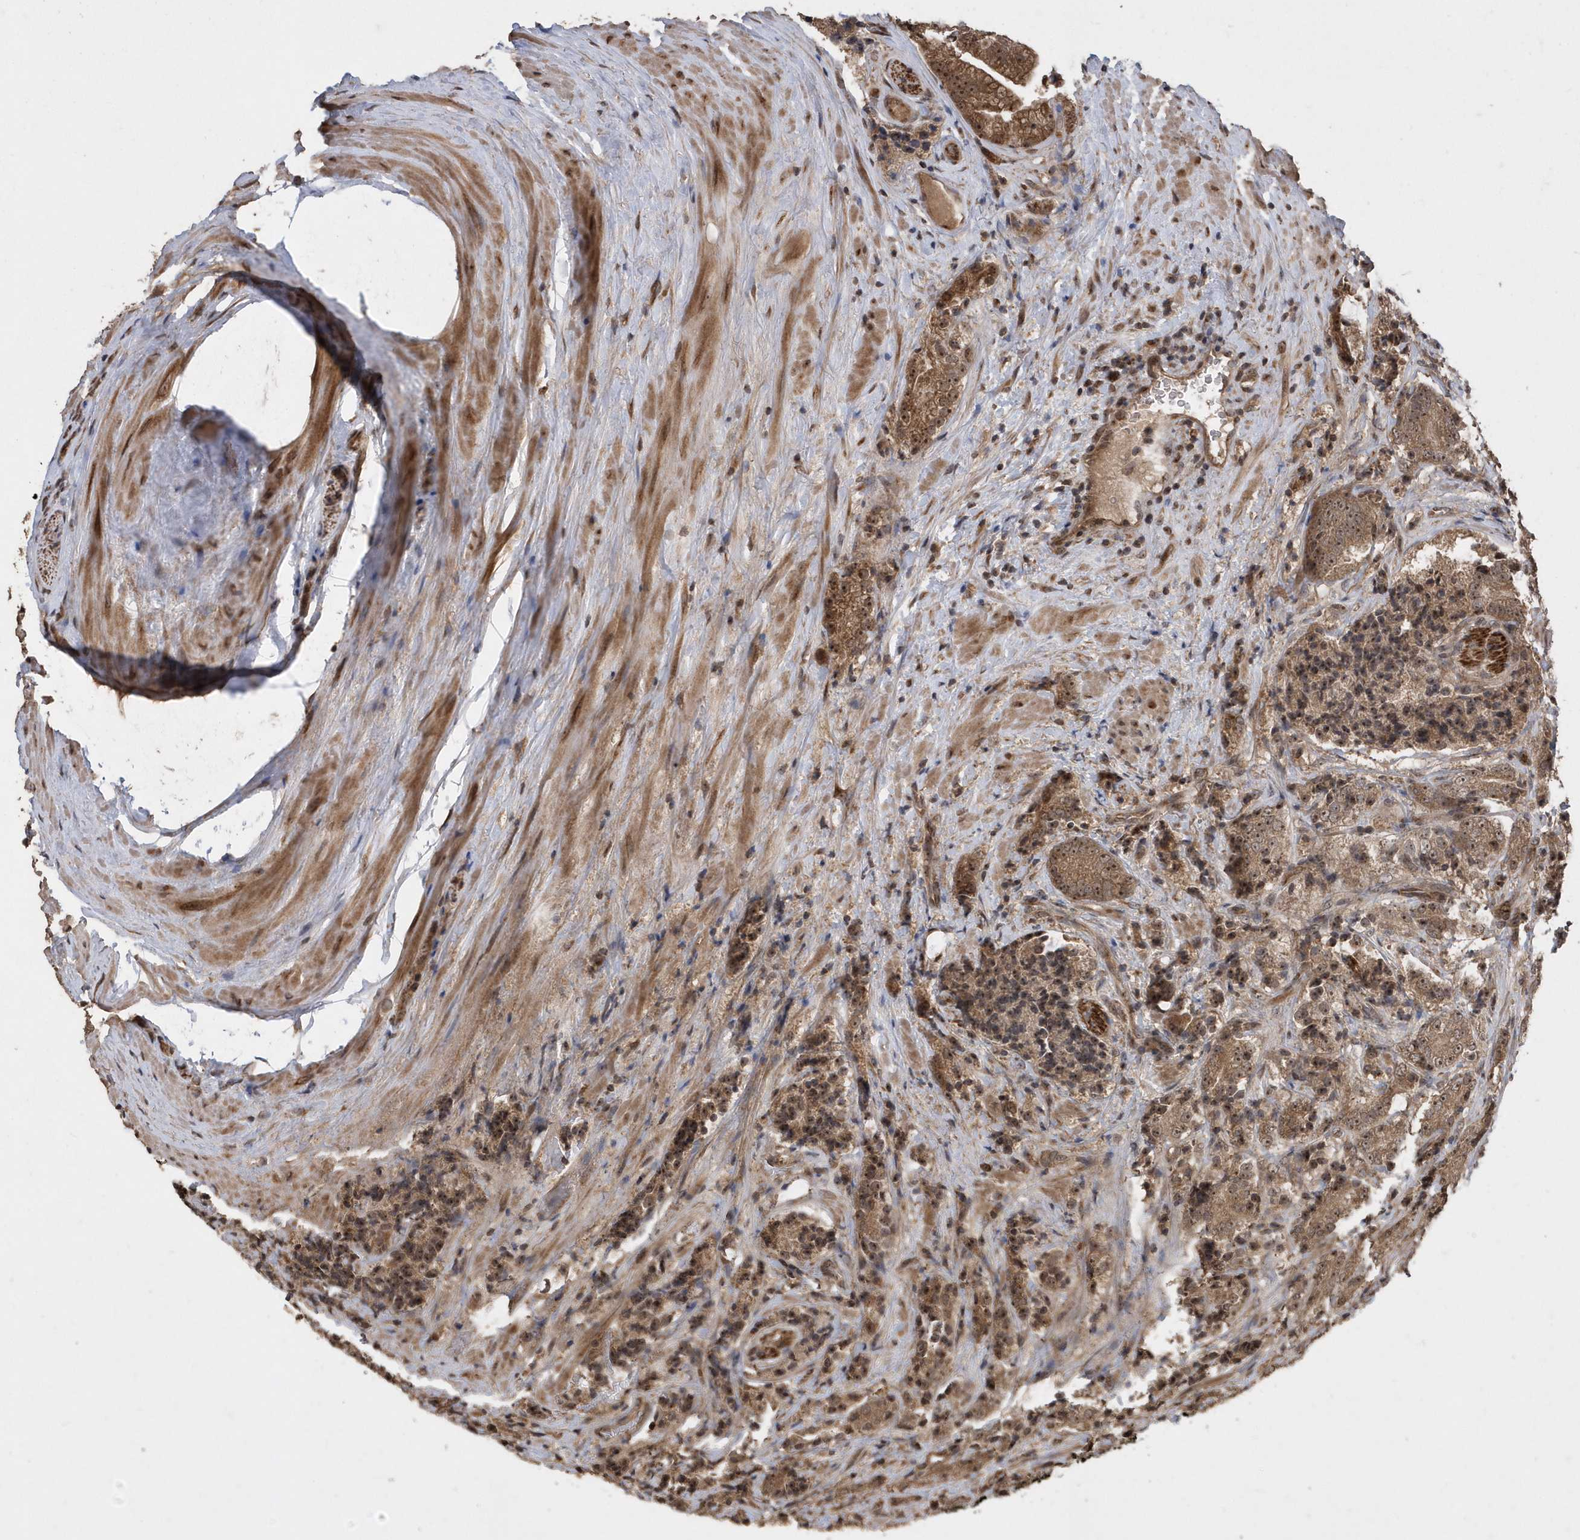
{"staining": {"intensity": "moderate", "quantity": ">75%", "location": "cytoplasmic/membranous"}, "tissue": "prostate cancer", "cell_type": "Tumor cells", "image_type": "cancer", "snomed": [{"axis": "morphology", "description": "Adenocarcinoma, High grade"}, {"axis": "topography", "description": "Prostate"}], "caption": "Protein staining of high-grade adenocarcinoma (prostate) tissue displays moderate cytoplasmic/membranous staining in approximately >75% of tumor cells.", "gene": "WASHC5", "patient": {"sex": "male", "age": 57}}